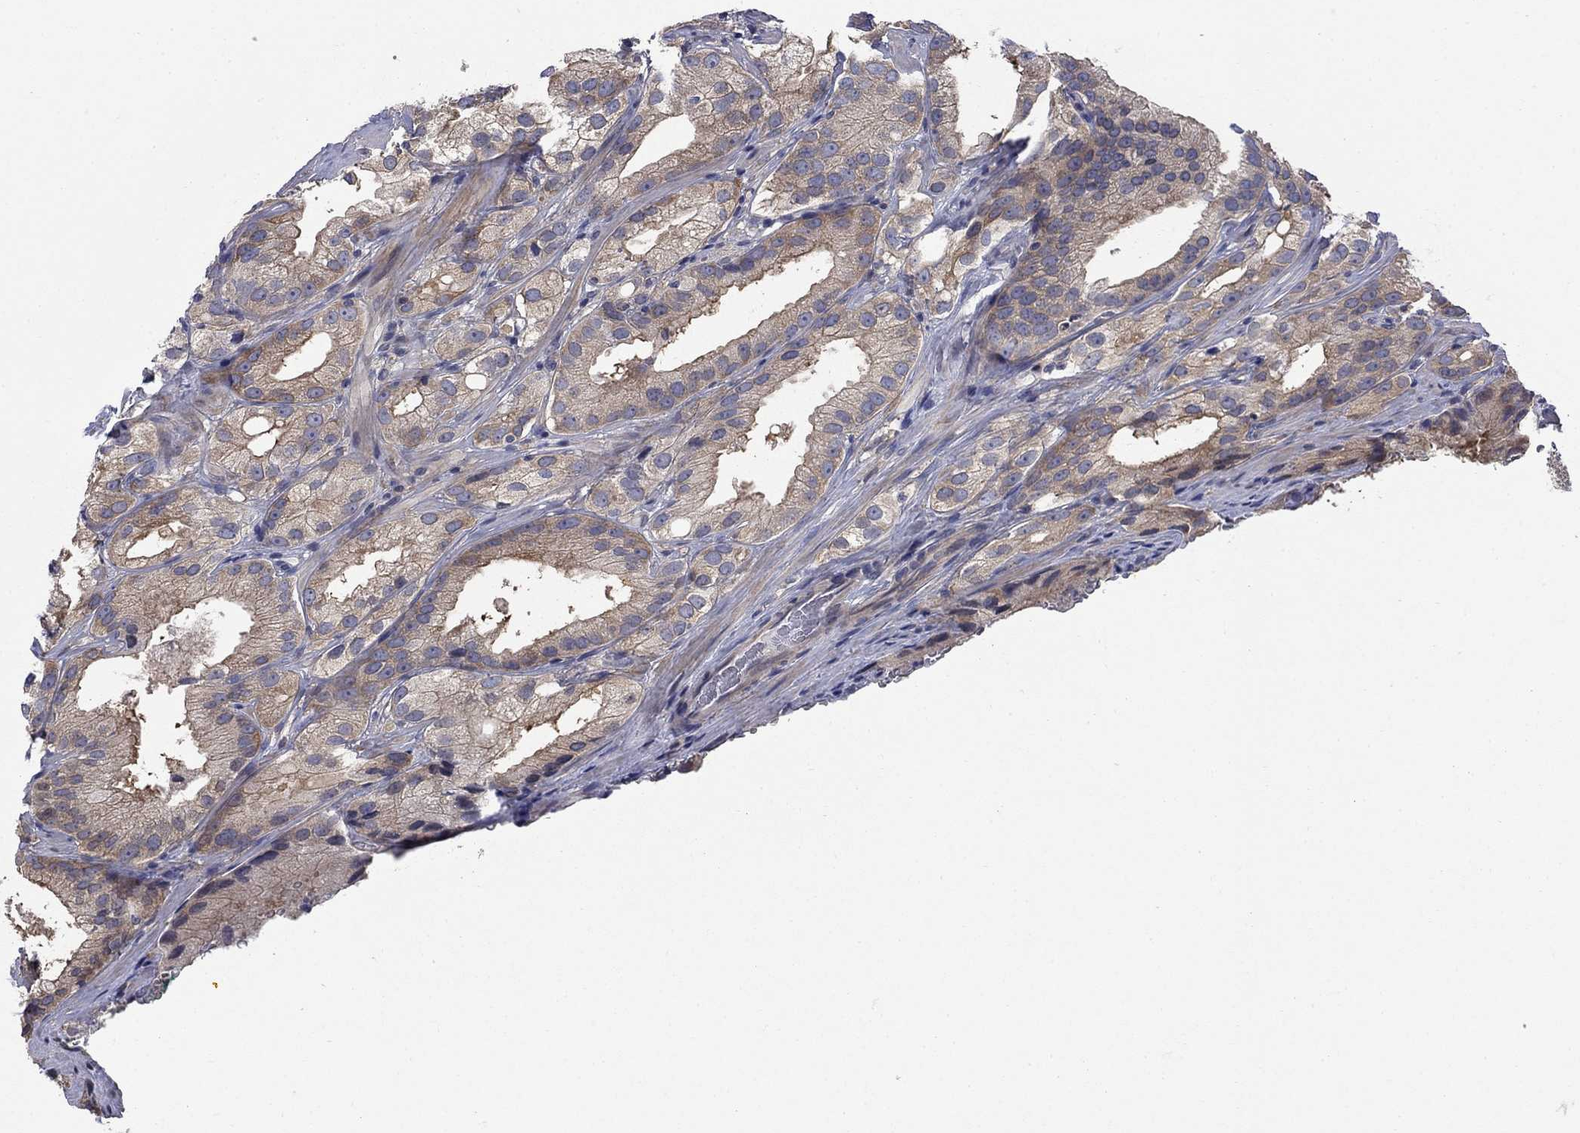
{"staining": {"intensity": "weak", "quantity": ">75%", "location": "cytoplasmic/membranous"}, "tissue": "prostate cancer", "cell_type": "Tumor cells", "image_type": "cancer", "snomed": [{"axis": "morphology", "description": "Adenocarcinoma, High grade"}, {"axis": "topography", "description": "Prostate and seminal vesicle, NOS"}], "caption": "Immunohistochemistry (IHC) histopathology image of prostate high-grade adenocarcinoma stained for a protein (brown), which reveals low levels of weak cytoplasmic/membranous positivity in about >75% of tumor cells.", "gene": "PDZD2", "patient": {"sex": "male", "age": 62}}